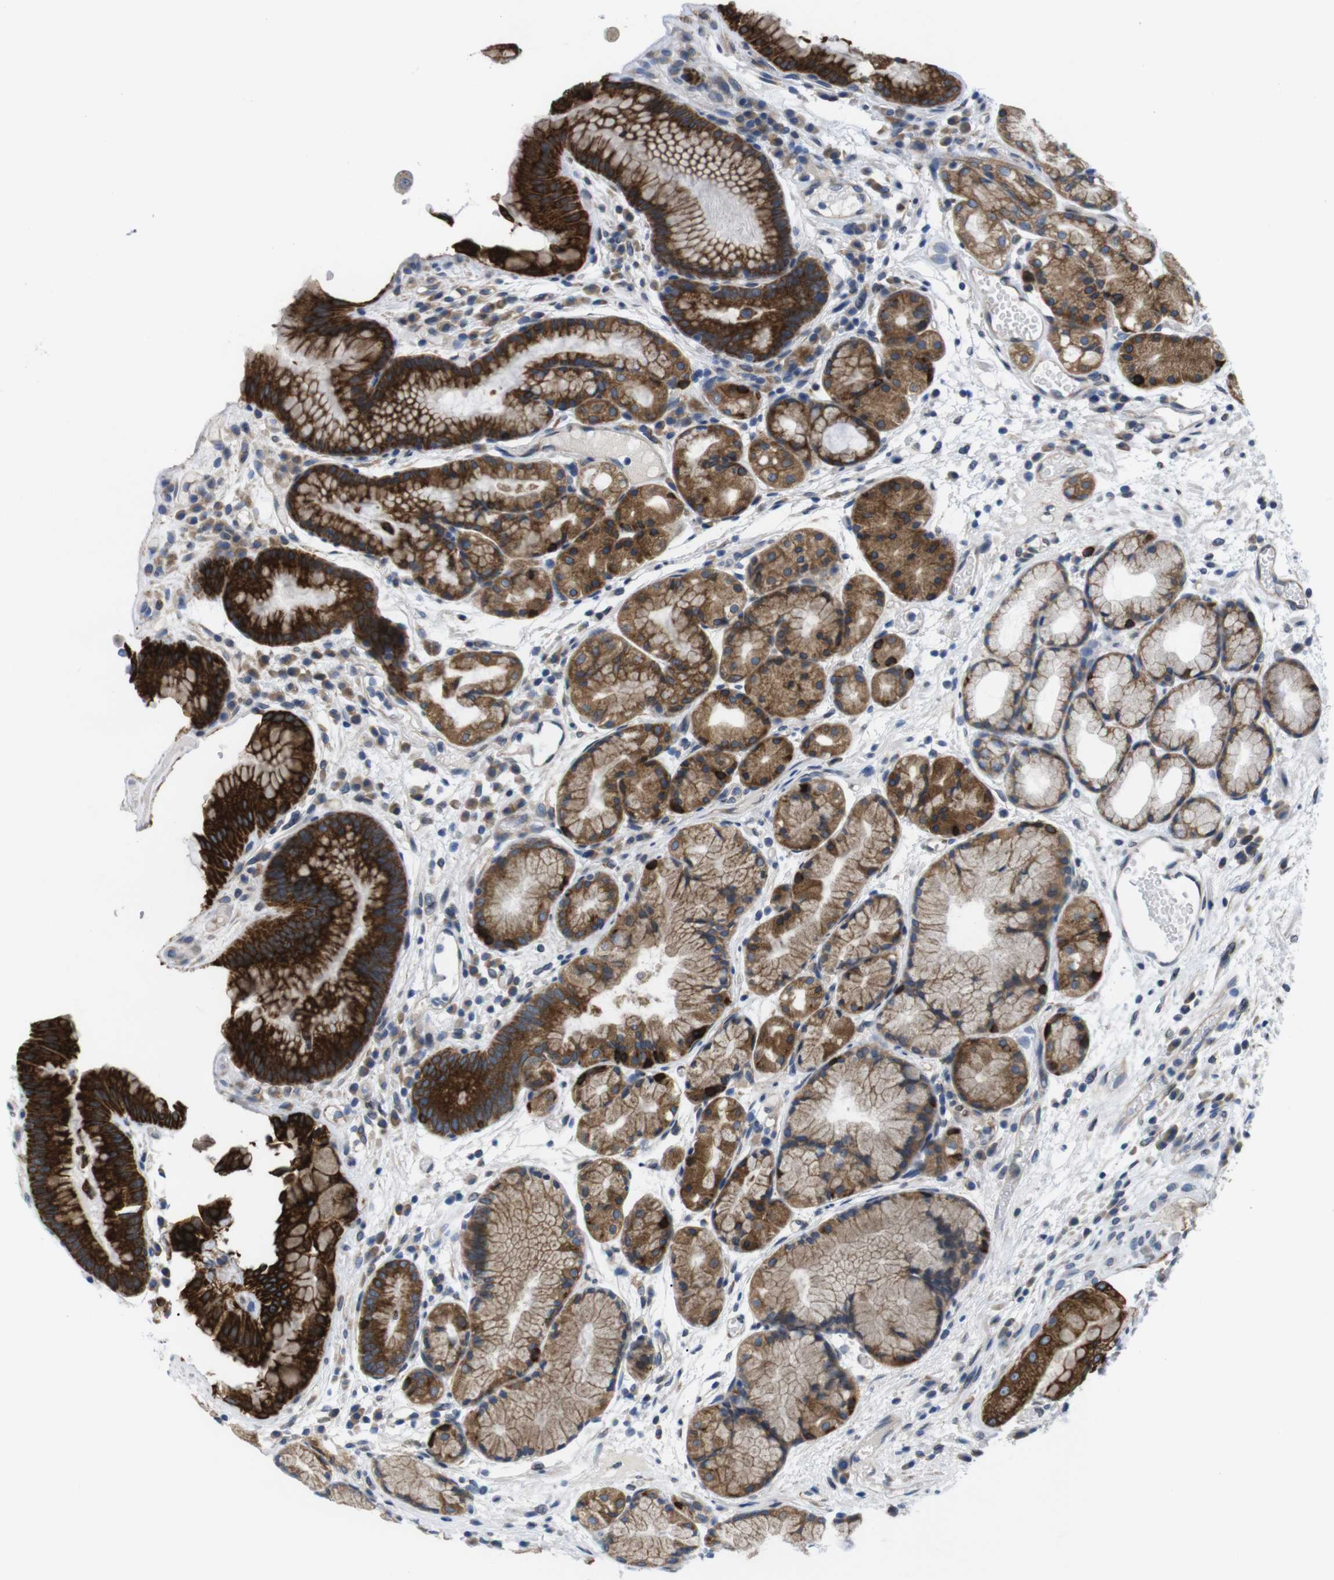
{"staining": {"intensity": "strong", "quantity": ">75%", "location": "cytoplasmic/membranous"}, "tissue": "stomach", "cell_type": "Glandular cells", "image_type": "normal", "snomed": [{"axis": "morphology", "description": "Normal tissue, NOS"}, {"axis": "topography", "description": "Stomach, upper"}], "caption": "Stomach stained with DAB IHC reveals high levels of strong cytoplasmic/membranous staining in about >75% of glandular cells. (brown staining indicates protein expression, while blue staining denotes nuclei).", "gene": "HACD3", "patient": {"sex": "male", "age": 72}}